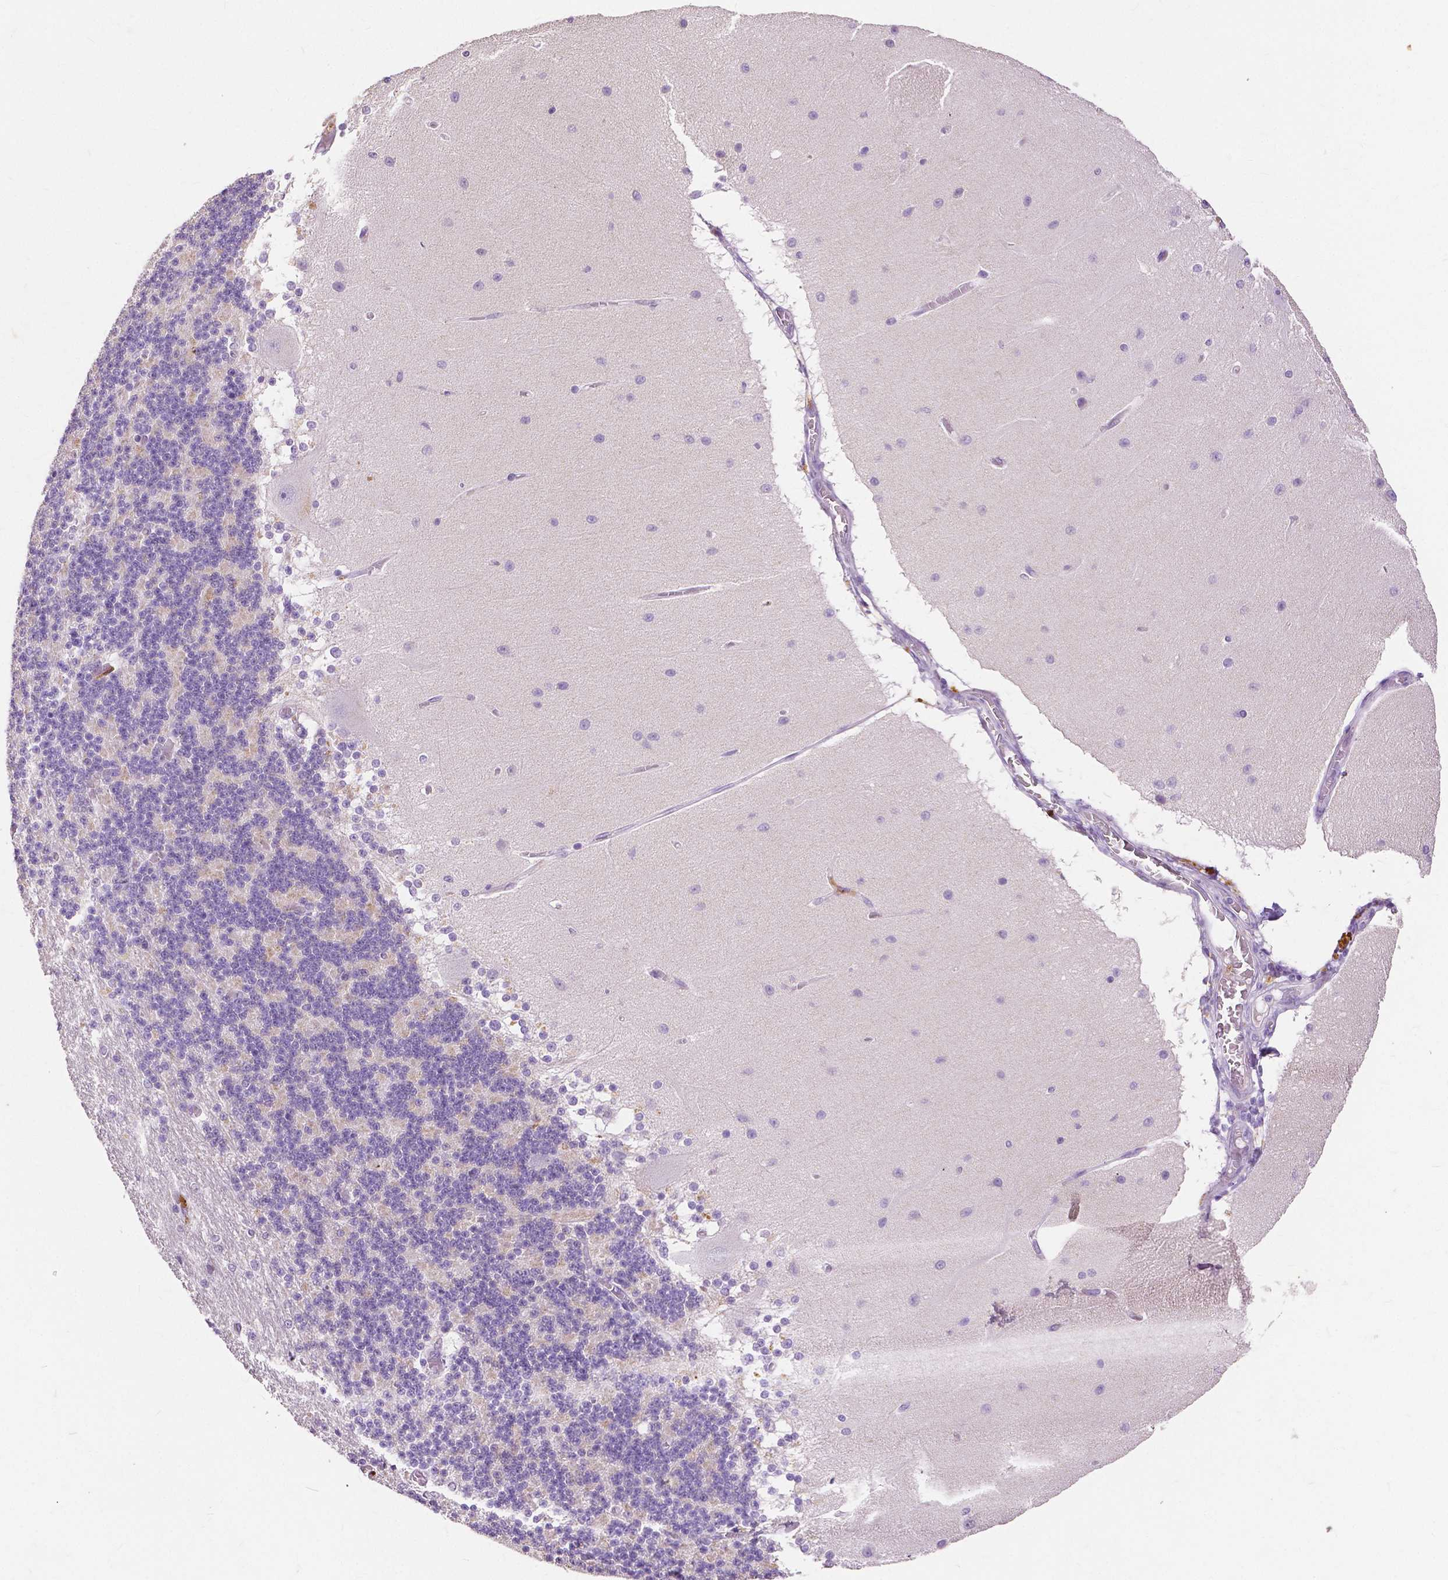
{"staining": {"intensity": "negative", "quantity": "none", "location": "none"}, "tissue": "cerebellum", "cell_type": "Cells in granular layer", "image_type": "normal", "snomed": [{"axis": "morphology", "description": "Normal tissue, NOS"}, {"axis": "topography", "description": "Cerebellum"}], "caption": "Photomicrograph shows no significant protein positivity in cells in granular layer of normal cerebellum. (Stains: DAB (3,3'-diaminobenzidine) immunohistochemistry with hematoxylin counter stain, Microscopy: brightfield microscopy at high magnification).", "gene": "CXCR2", "patient": {"sex": "female", "age": 54}}